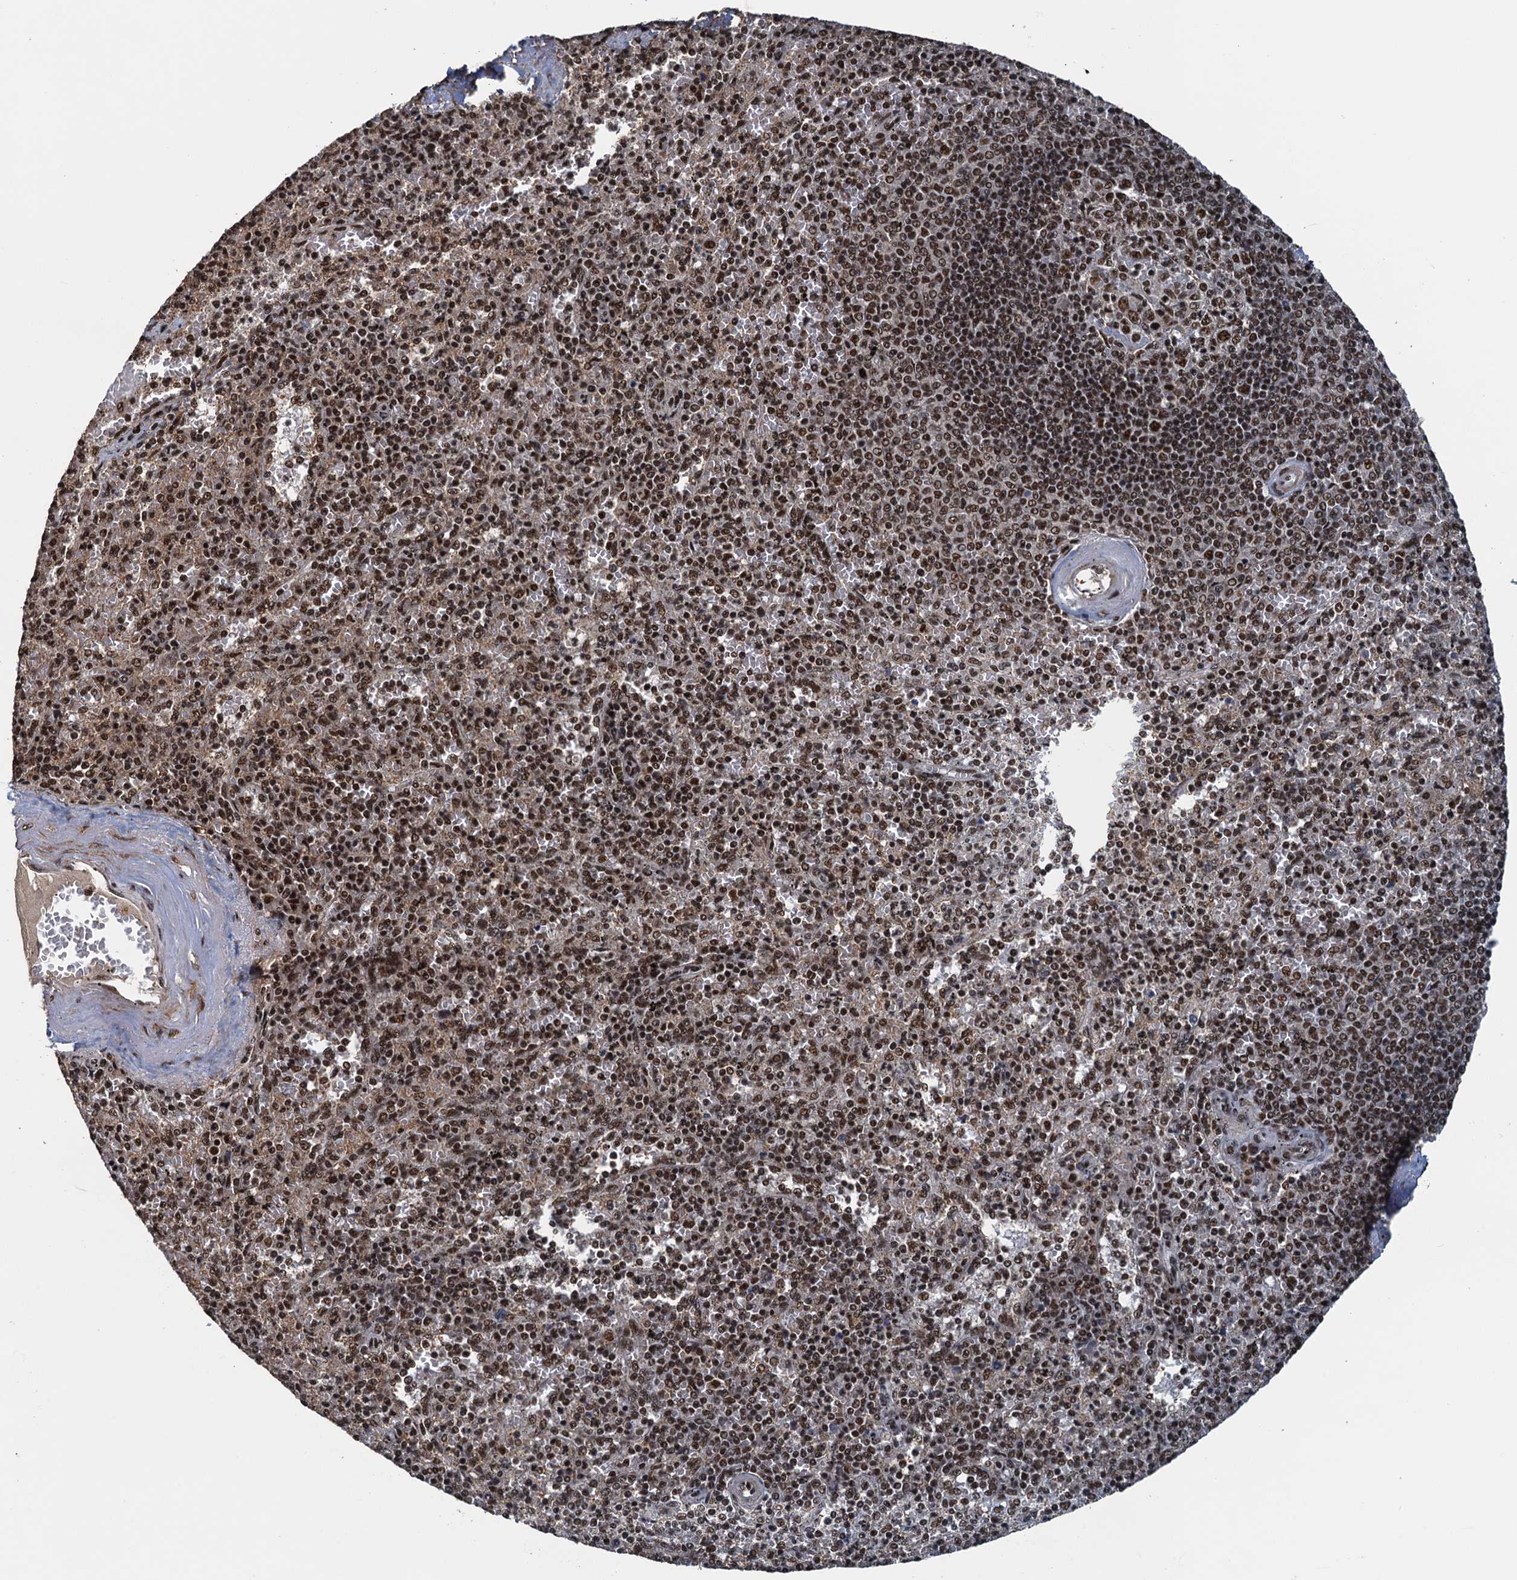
{"staining": {"intensity": "moderate", "quantity": ">75%", "location": "nuclear"}, "tissue": "spleen", "cell_type": "Cells in red pulp", "image_type": "normal", "snomed": [{"axis": "morphology", "description": "Normal tissue, NOS"}, {"axis": "topography", "description": "Spleen"}], "caption": "The image reveals immunohistochemical staining of normal spleen. There is moderate nuclear positivity is identified in about >75% of cells in red pulp.", "gene": "ZC3H18", "patient": {"sex": "male", "age": 82}}